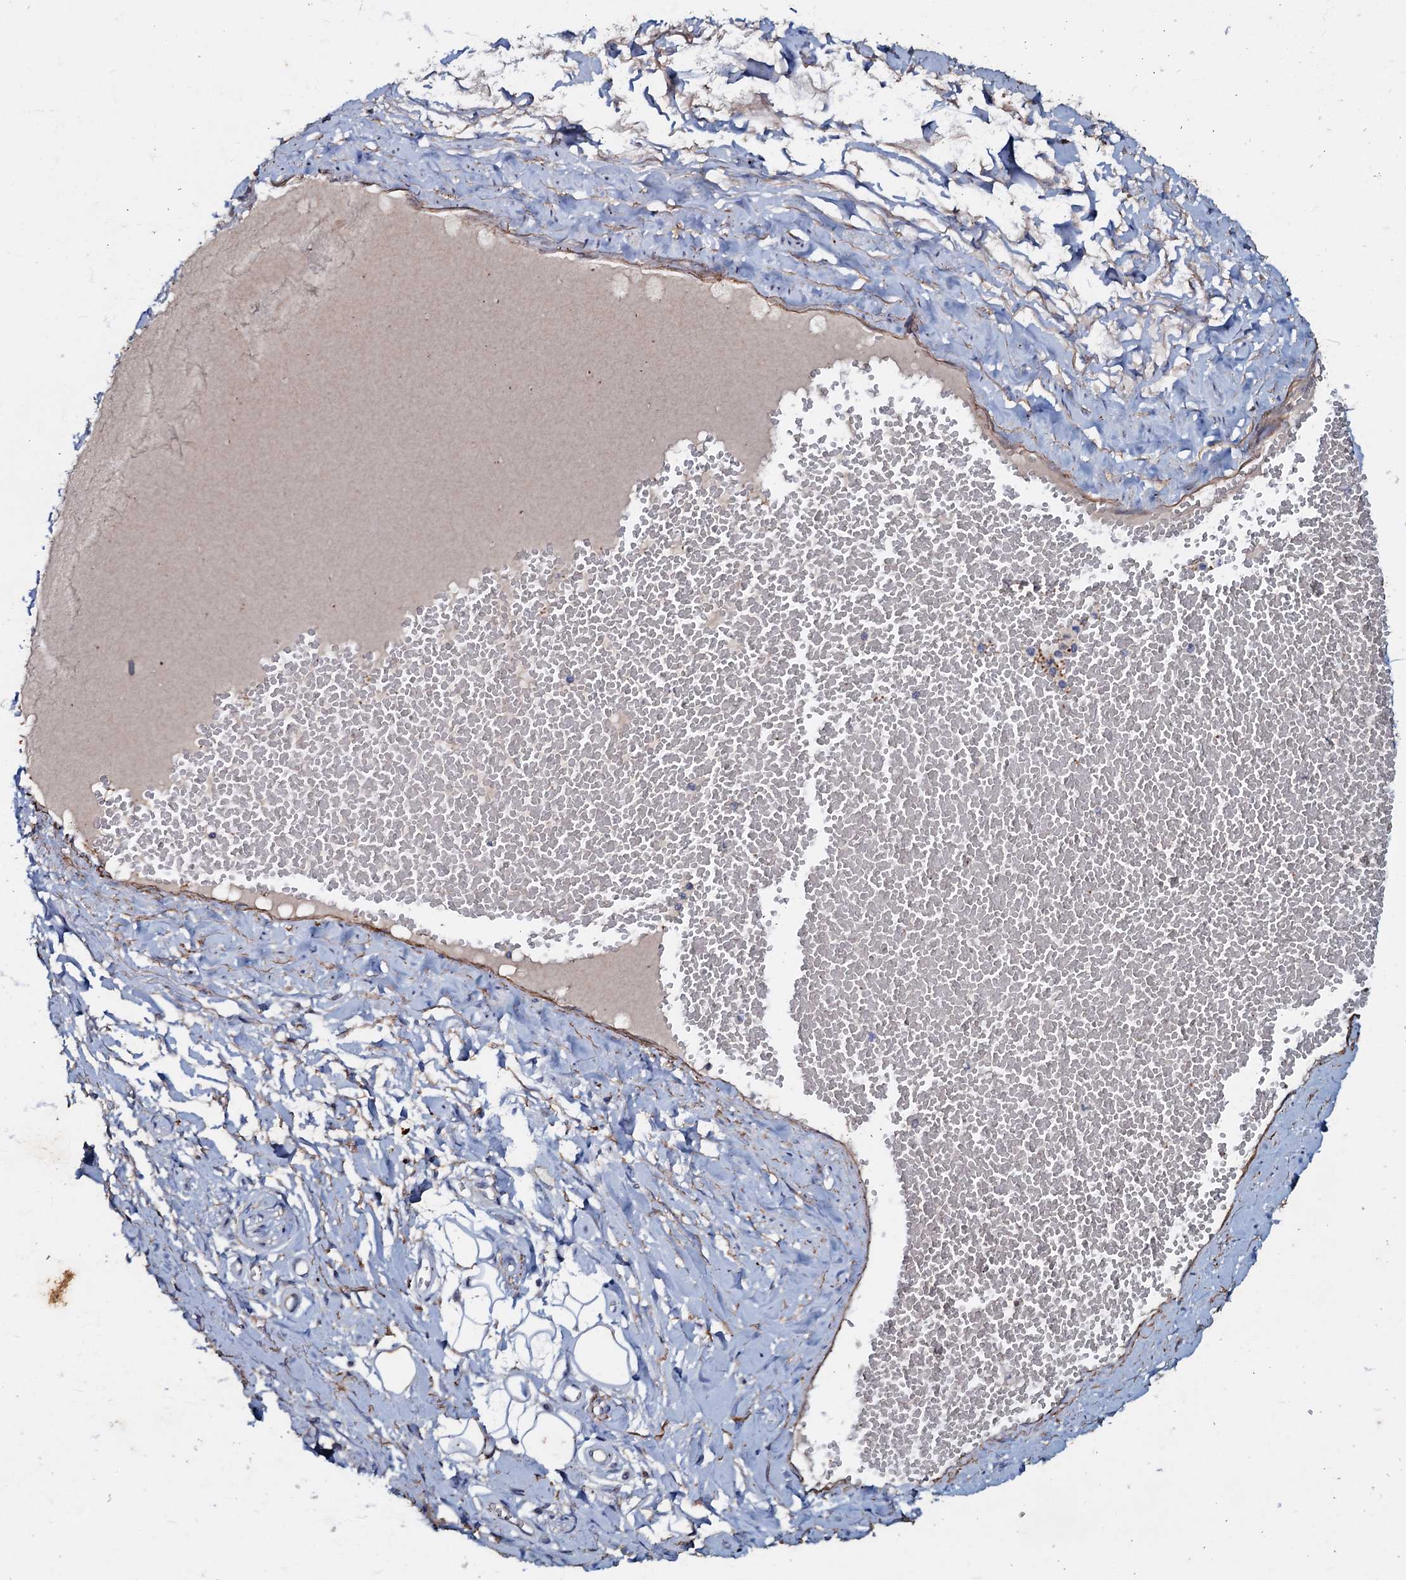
{"staining": {"intensity": "strong", "quantity": "<25%", "location": "cytoplasmic/membranous"}, "tissue": "adipose tissue", "cell_type": "Adipocytes", "image_type": "normal", "snomed": [{"axis": "morphology", "description": "Normal tissue, NOS"}, {"axis": "morphology", "description": "Inflammation, NOS"}, {"axis": "topography", "description": "Salivary gland"}, {"axis": "topography", "description": "Peripheral nerve tissue"}], "caption": "Approximately <25% of adipocytes in unremarkable adipose tissue exhibit strong cytoplasmic/membranous protein staining as visualized by brown immunohistochemical staining.", "gene": "MANSC4", "patient": {"sex": "female", "age": 75}}